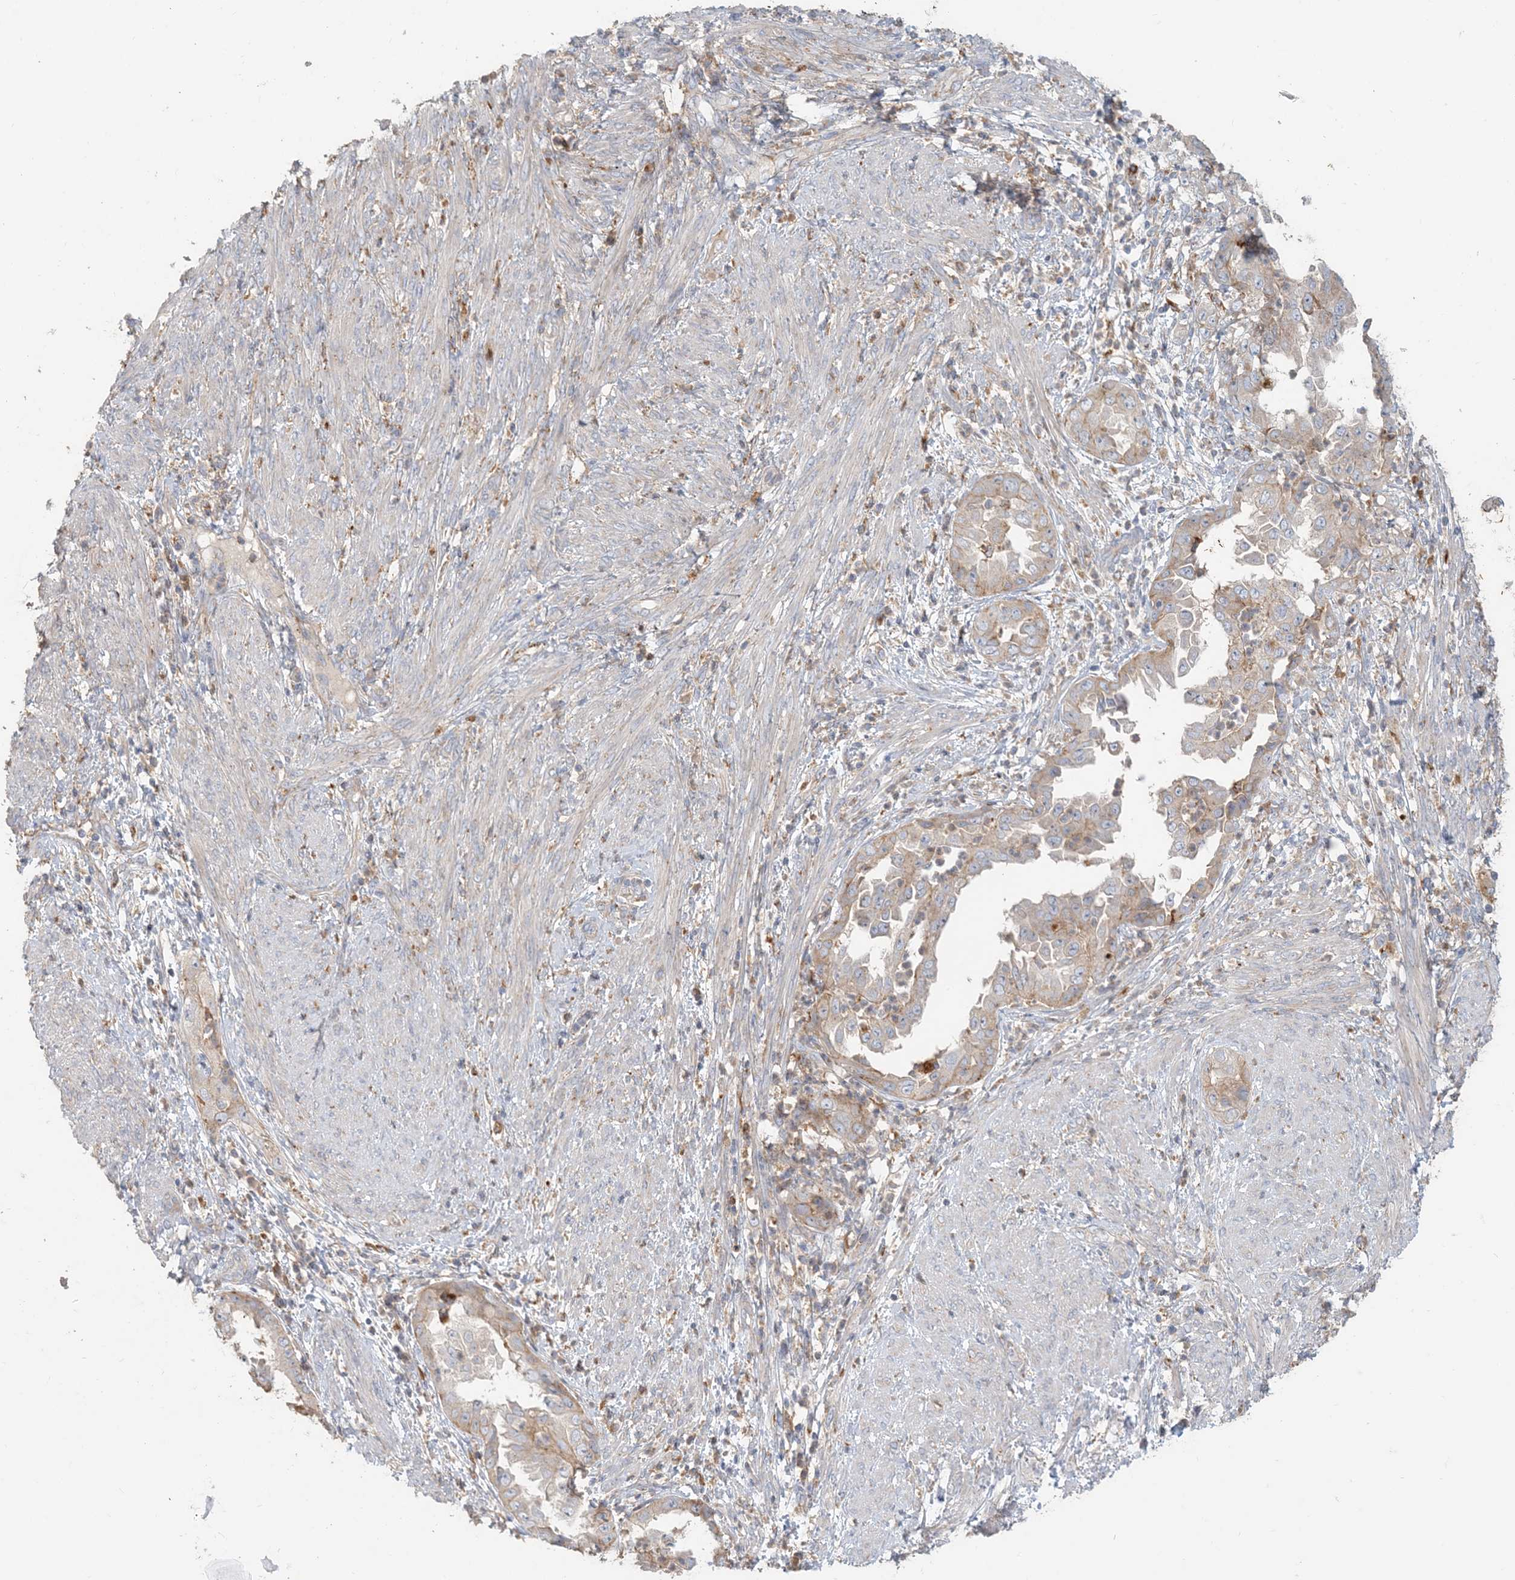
{"staining": {"intensity": "weak", "quantity": ">75%", "location": "cytoplasmic/membranous"}, "tissue": "endometrial cancer", "cell_type": "Tumor cells", "image_type": "cancer", "snomed": [{"axis": "morphology", "description": "Adenocarcinoma, NOS"}, {"axis": "topography", "description": "Endometrium"}], "caption": "A high-resolution histopathology image shows IHC staining of endometrial adenocarcinoma, which displays weak cytoplasmic/membranous positivity in about >75% of tumor cells.", "gene": "SPPL2A", "patient": {"sex": "female", "age": 85}}